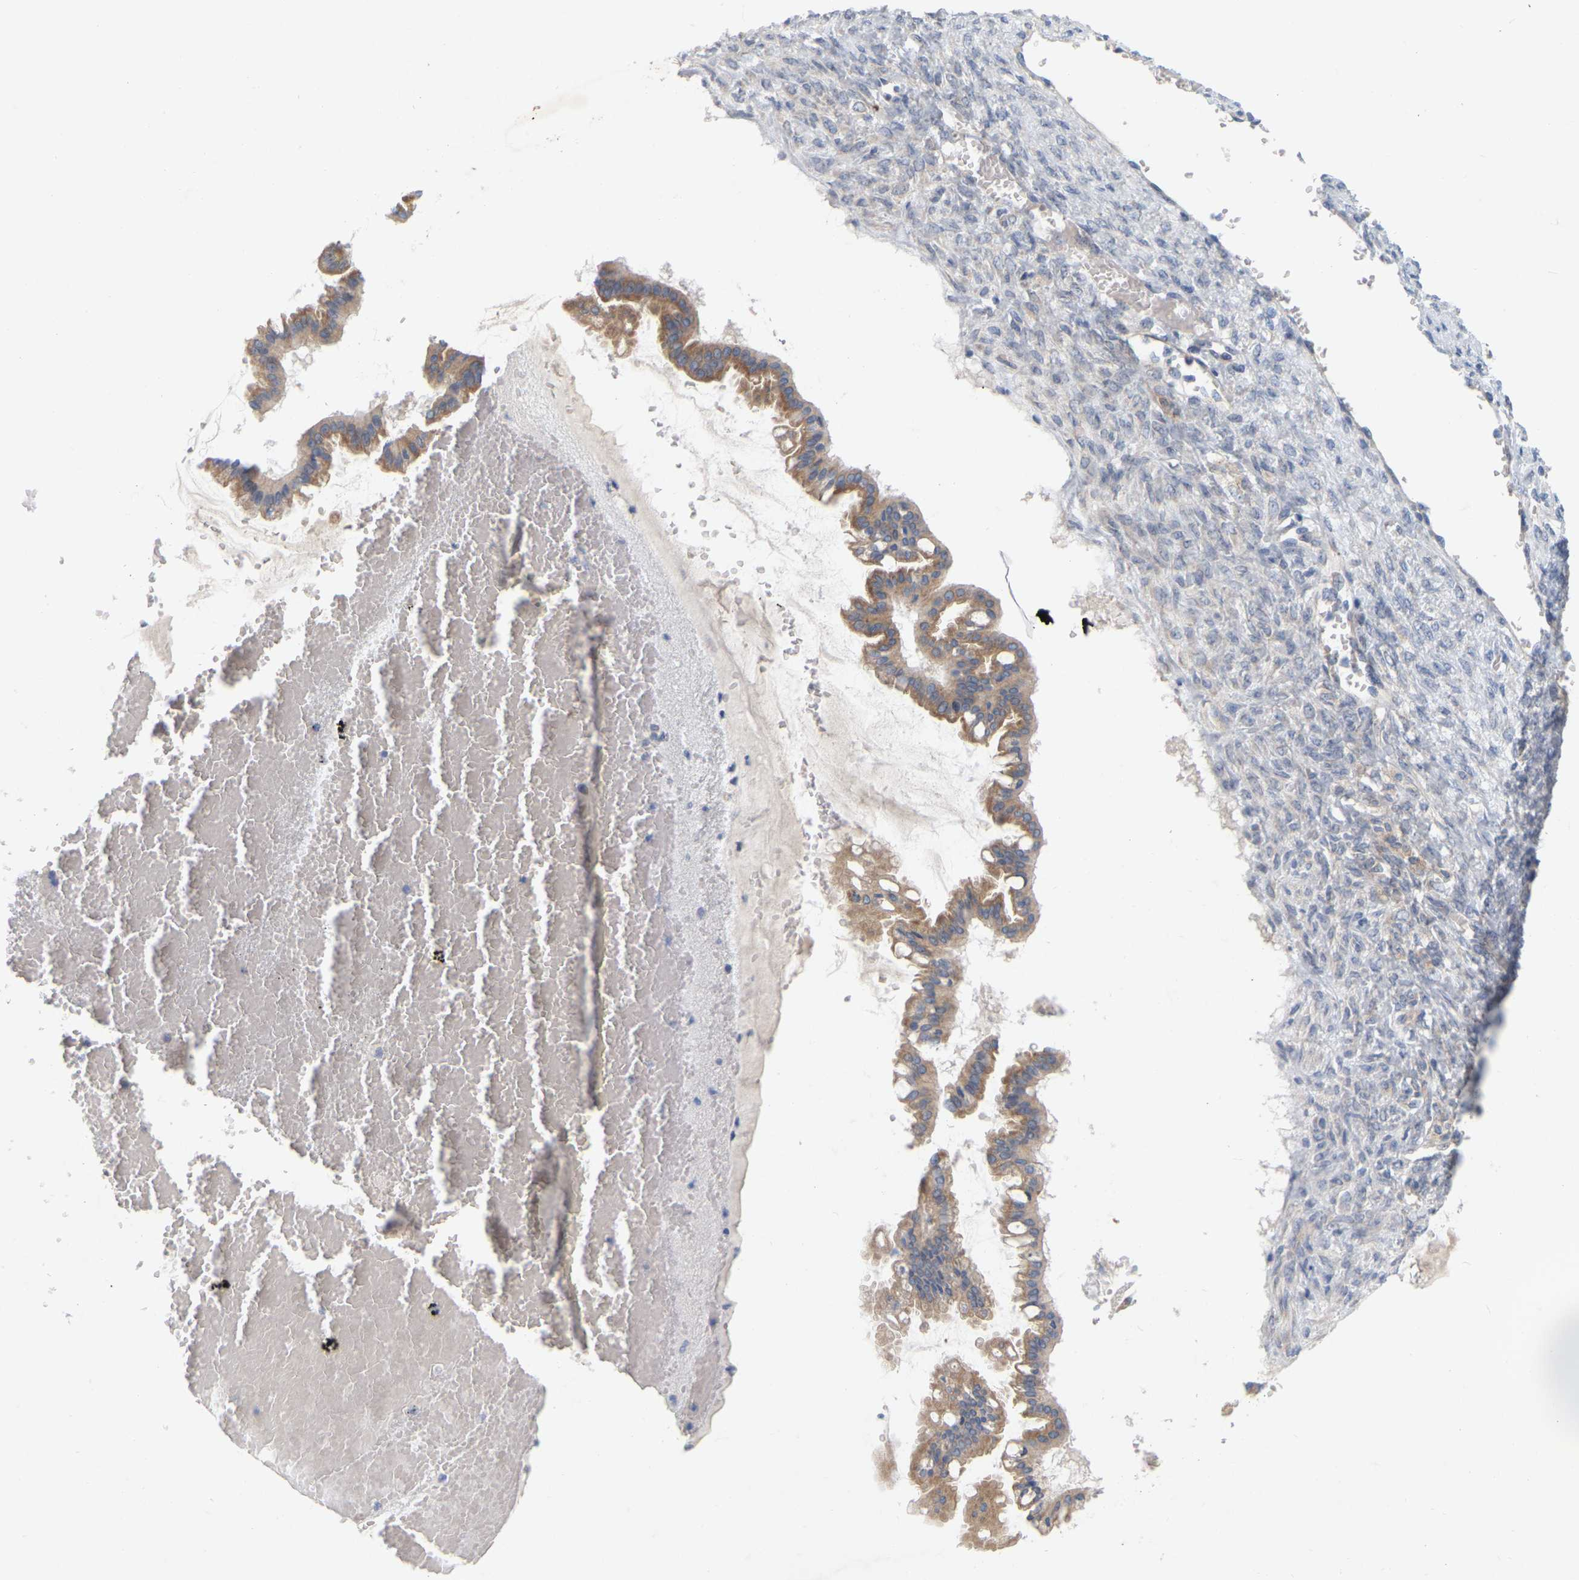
{"staining": {"intensity": "moderate", "quantity": ">75%", "location": "cytoplasmic/membranous"}, "tissue": "ovarian cancer", "cell_type": "Tumor cells", "image_type": "cancer", "snomed": [{"axis": "morphology", "description": "Cystadenocarcinoma, mucinous, NOS"}, {"axis": "topography", "description": "Ovary"}], "caption": "This image displays immunohistochemistry (IHC) staining of mucinous cystadenocarcinoma (ovarian), with medium moderate cytoplasmic/membranous positivity in about >75% of tumor cells.", "gene": "MINDY4", "patient": {"sex": "female", "age": 73}}